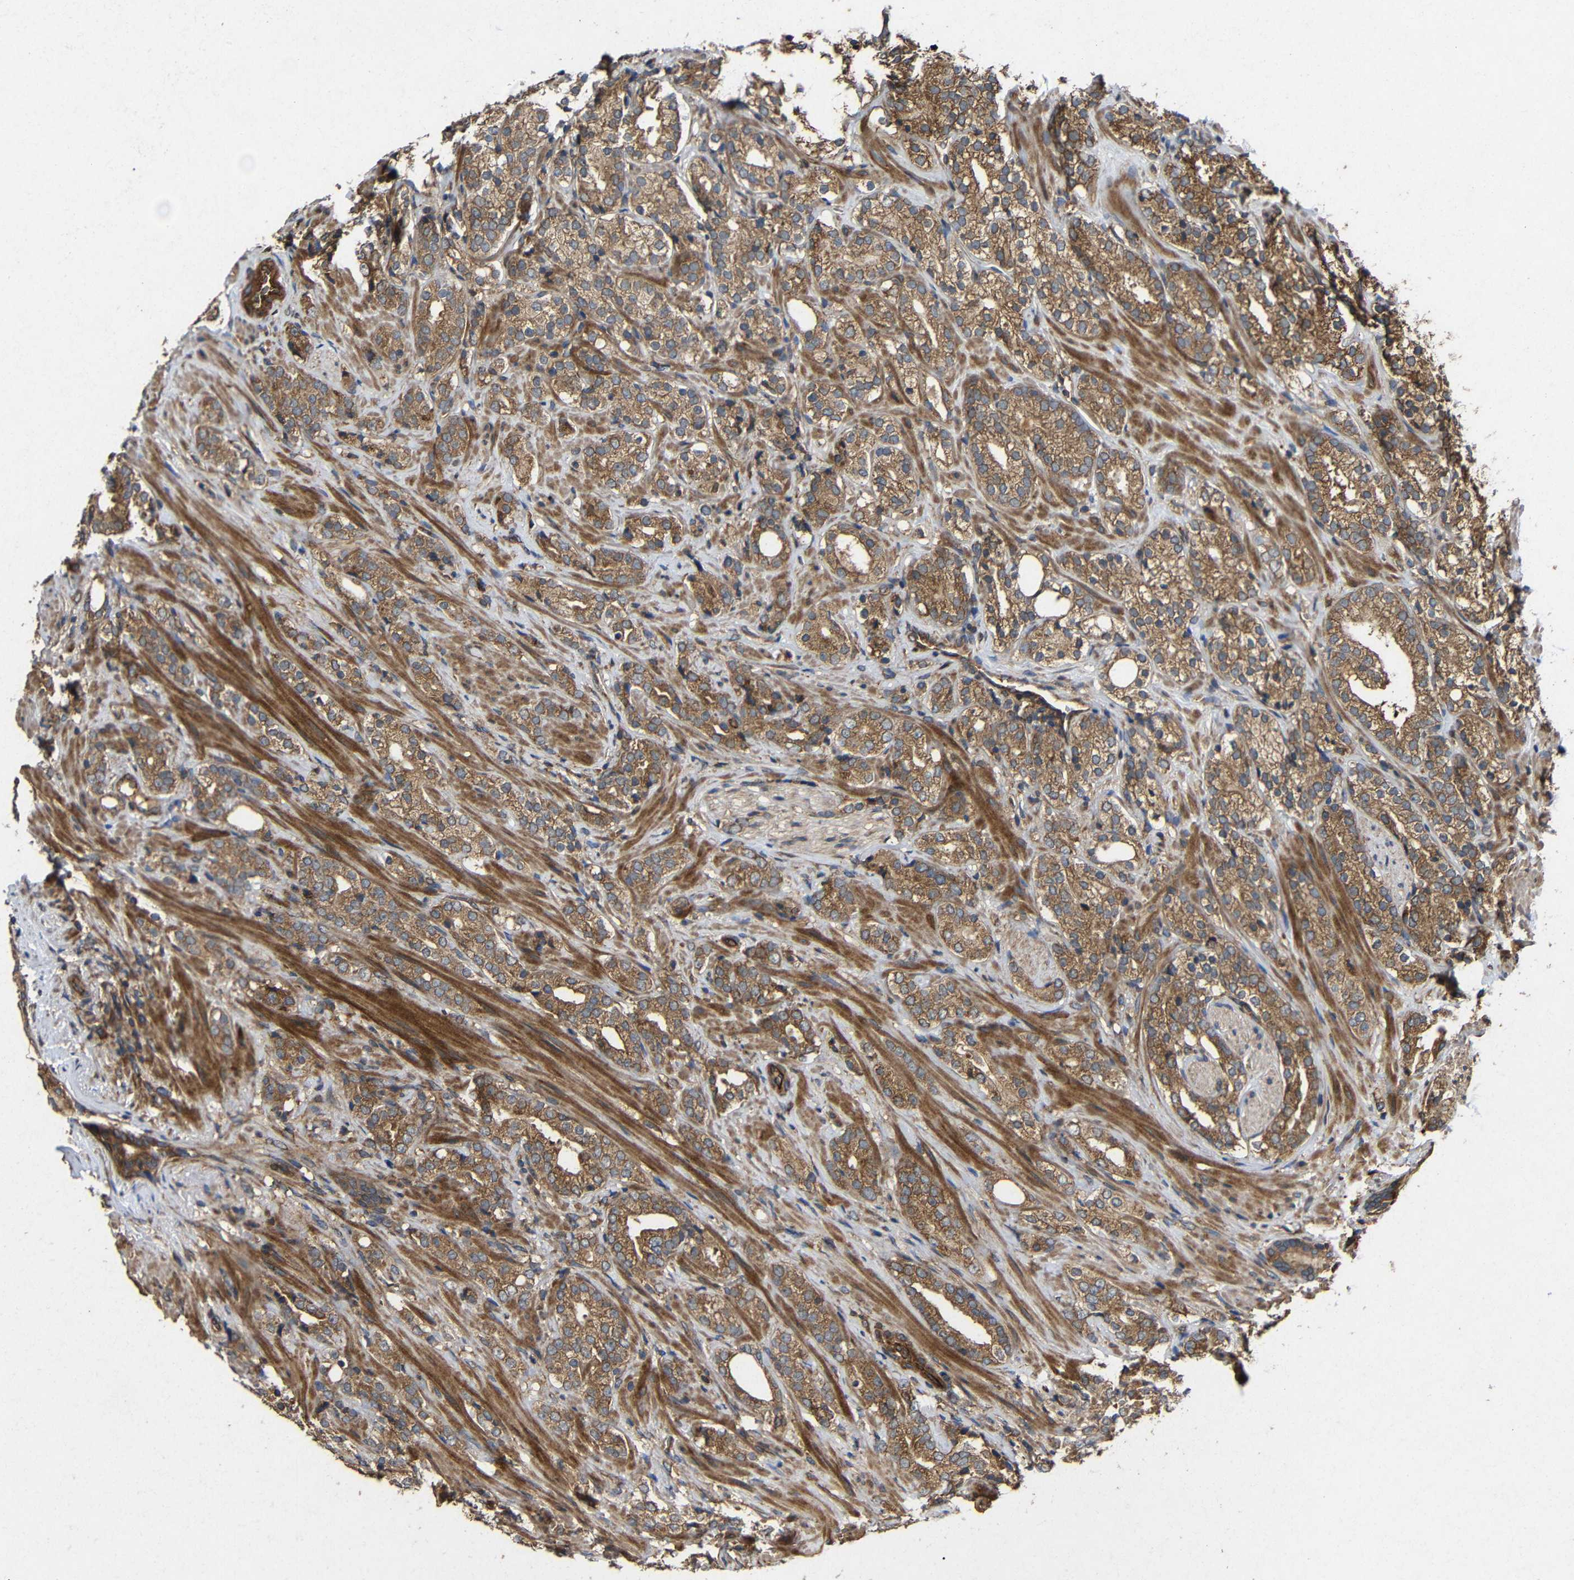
{"staining": {"intensity": "moderate", "quantity": ">75%", "location": "cytoplasmic/membranous"}, "tissue": "prostate cancer", "cell_type": "Tumor cells", "image_type": "cancer", "snomed": [{"axis": "morphology", "description": "Adenocarcinoma, High grade"}, {"axis": "topography", "description": "Prostate"}], "caption": "This image demonstrates prostate cancer stained with IHC to label a protein in brown. The cytoplasmic/membranous of tumor cells show moderate positivity for the protein. Nuclei are counter-stained blue.", "gene": "EIF2S1", "patient": {"sex": "male", "age": 71}}